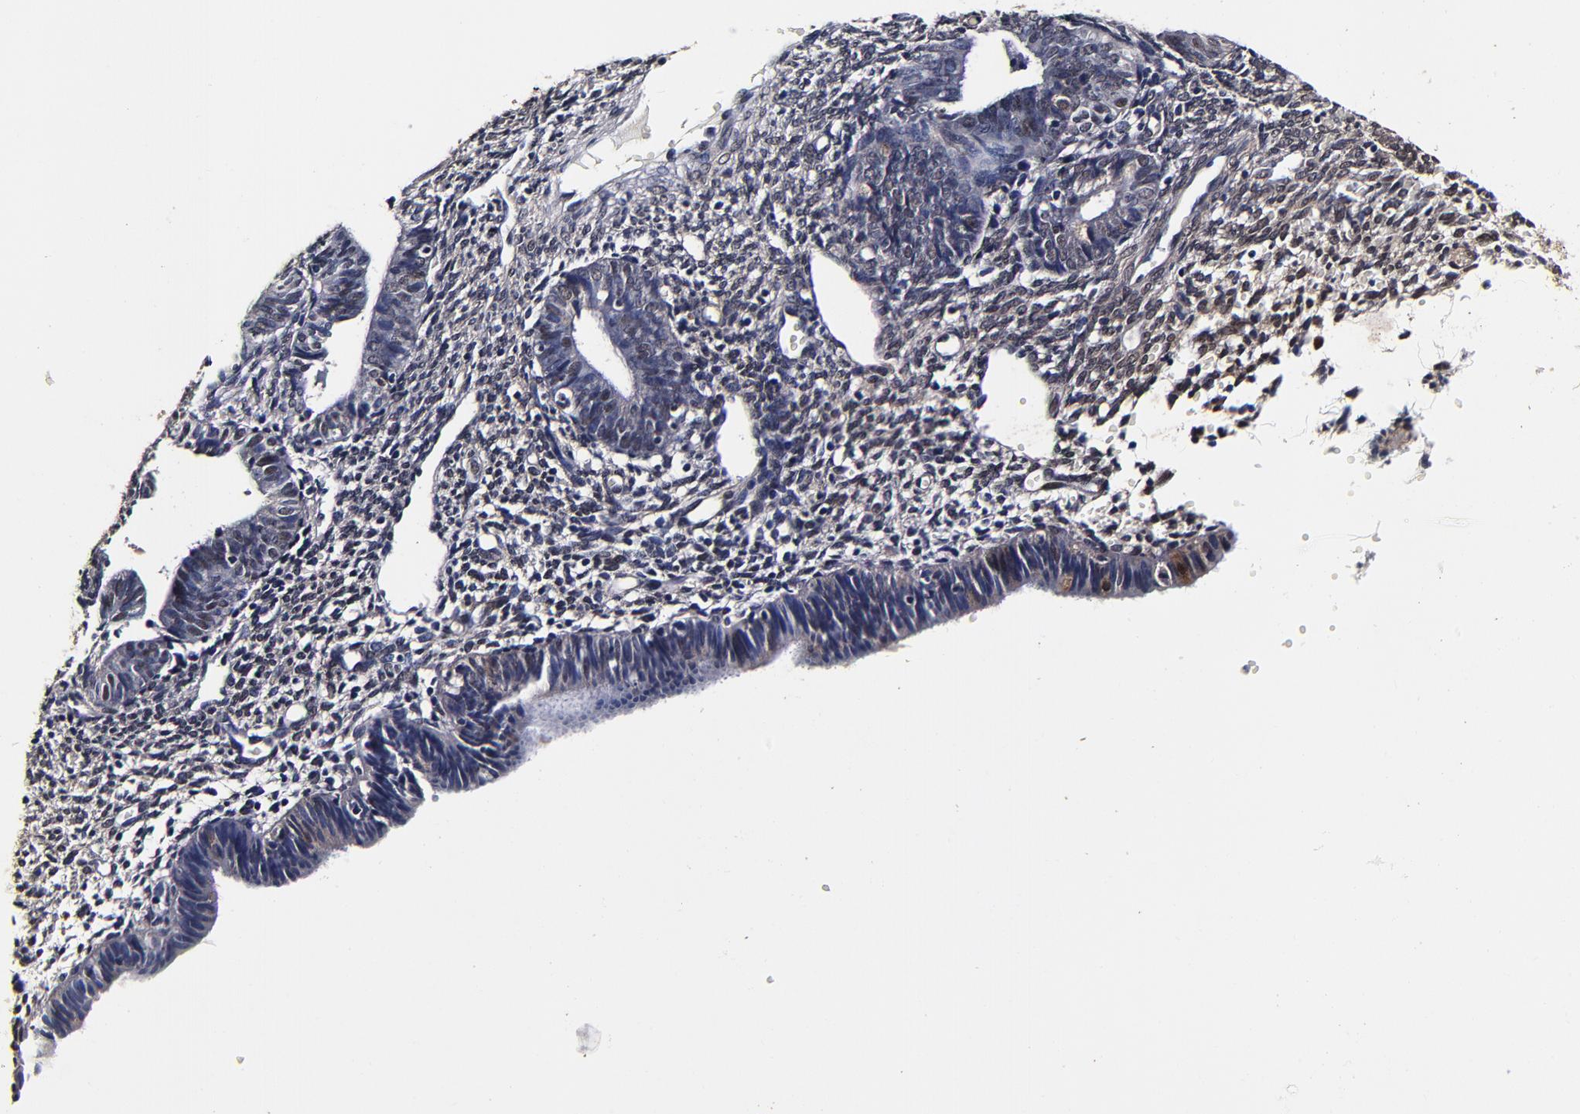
{"staining": {"intensity": "negative", "quantity": "none", "location": "none"}, "tissue": "endometrium", "cell_type": "Cells in endometrial stroma", "image_type": "normal", "snomed": [{"axis": "morphology", "description": "Normal tissue, NOS"}, {"axis": "topography", "description": "Endometrium"}], "caption": "Cells in endometrial stroma show no significant protein staining in unremarkable endometrium. (DAB (3,3'-diaminobenzidine) immunohistochemistry visualized using brightfield microscopy, high magnification).", "gene": "MMP15", "patient": {"sex": "female", "age": 61}}